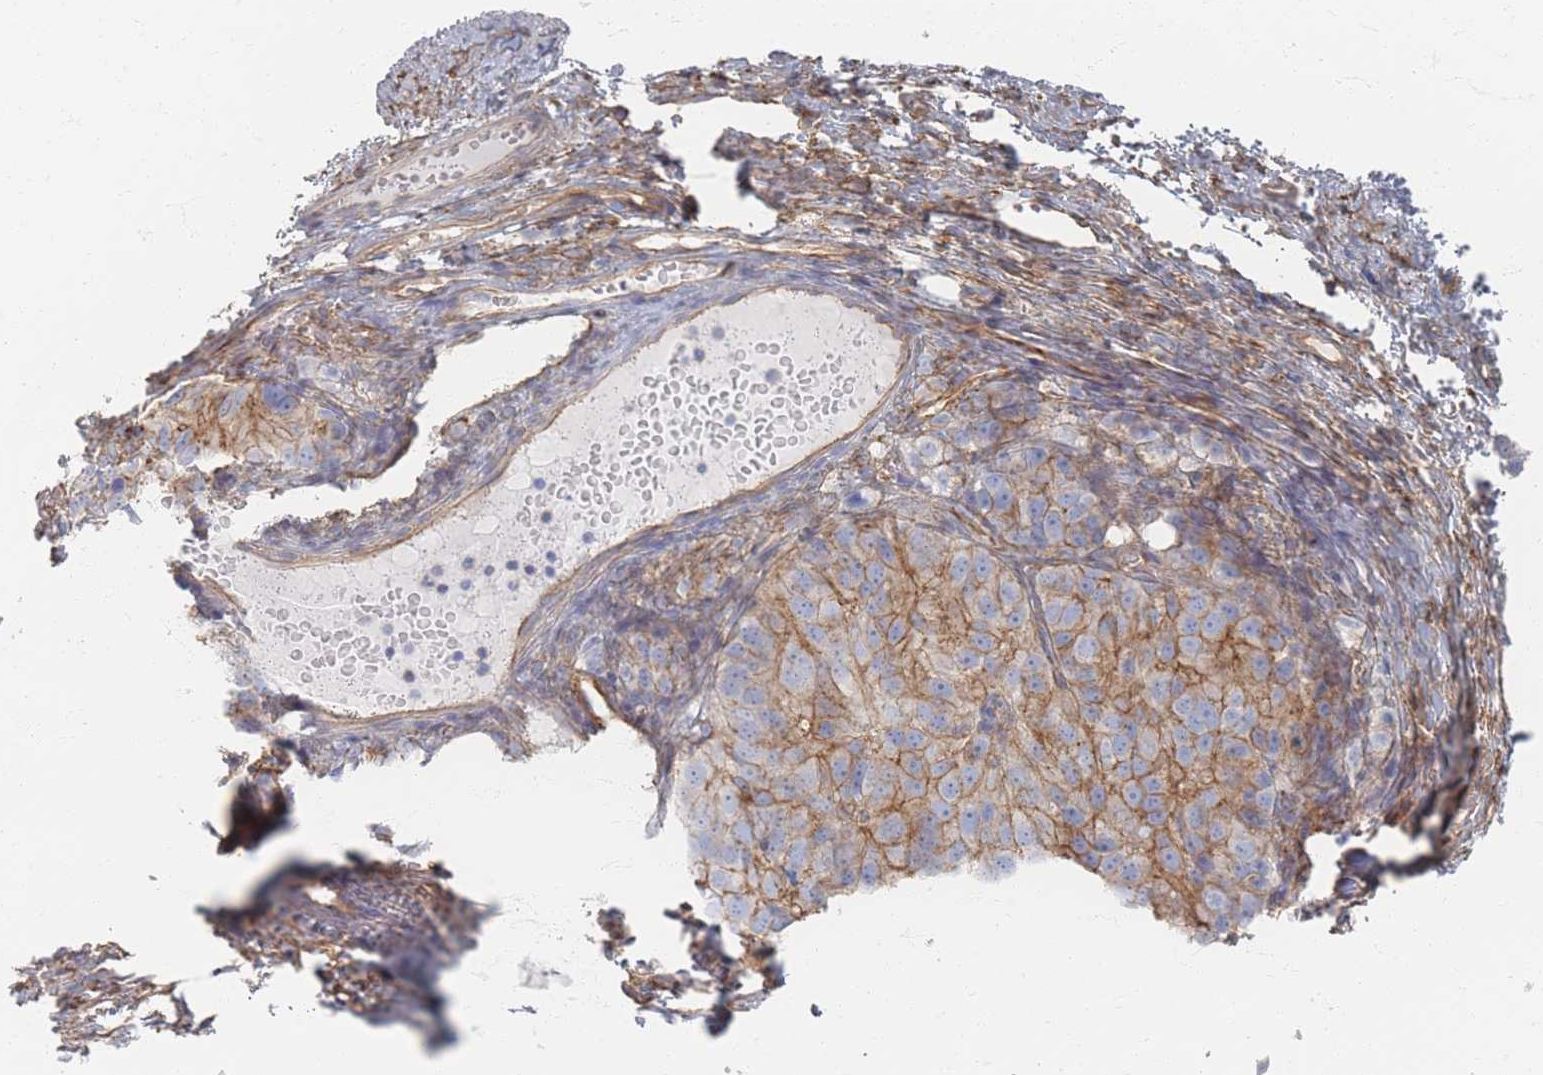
{"staining": {"intensity": "moderate", "quantity": ">75%", "location": "cytoplasmic/membranous"}, "tissue": "ovarian cancer", "cell_type": "Tumor cells", "image_type": "cancer", "snomed": [{"axis": "morphology", "description": "Carcinoma, endometroid"}, {"axis": "topography", "description": "Ovary"}], "caption": "Endometroid carcinoma (ovarian) stained for a protein exhibits moderate cytoplasmic/membranous positivity in tumor cells. (Stains: DAB (3,3'-diaminobenzidine) in brown, nuclei in blue, Microscopy: brightfield microscopy at high magnification).", "gene": "GNB1", "patient": {"sex": "female", "age": 51}}